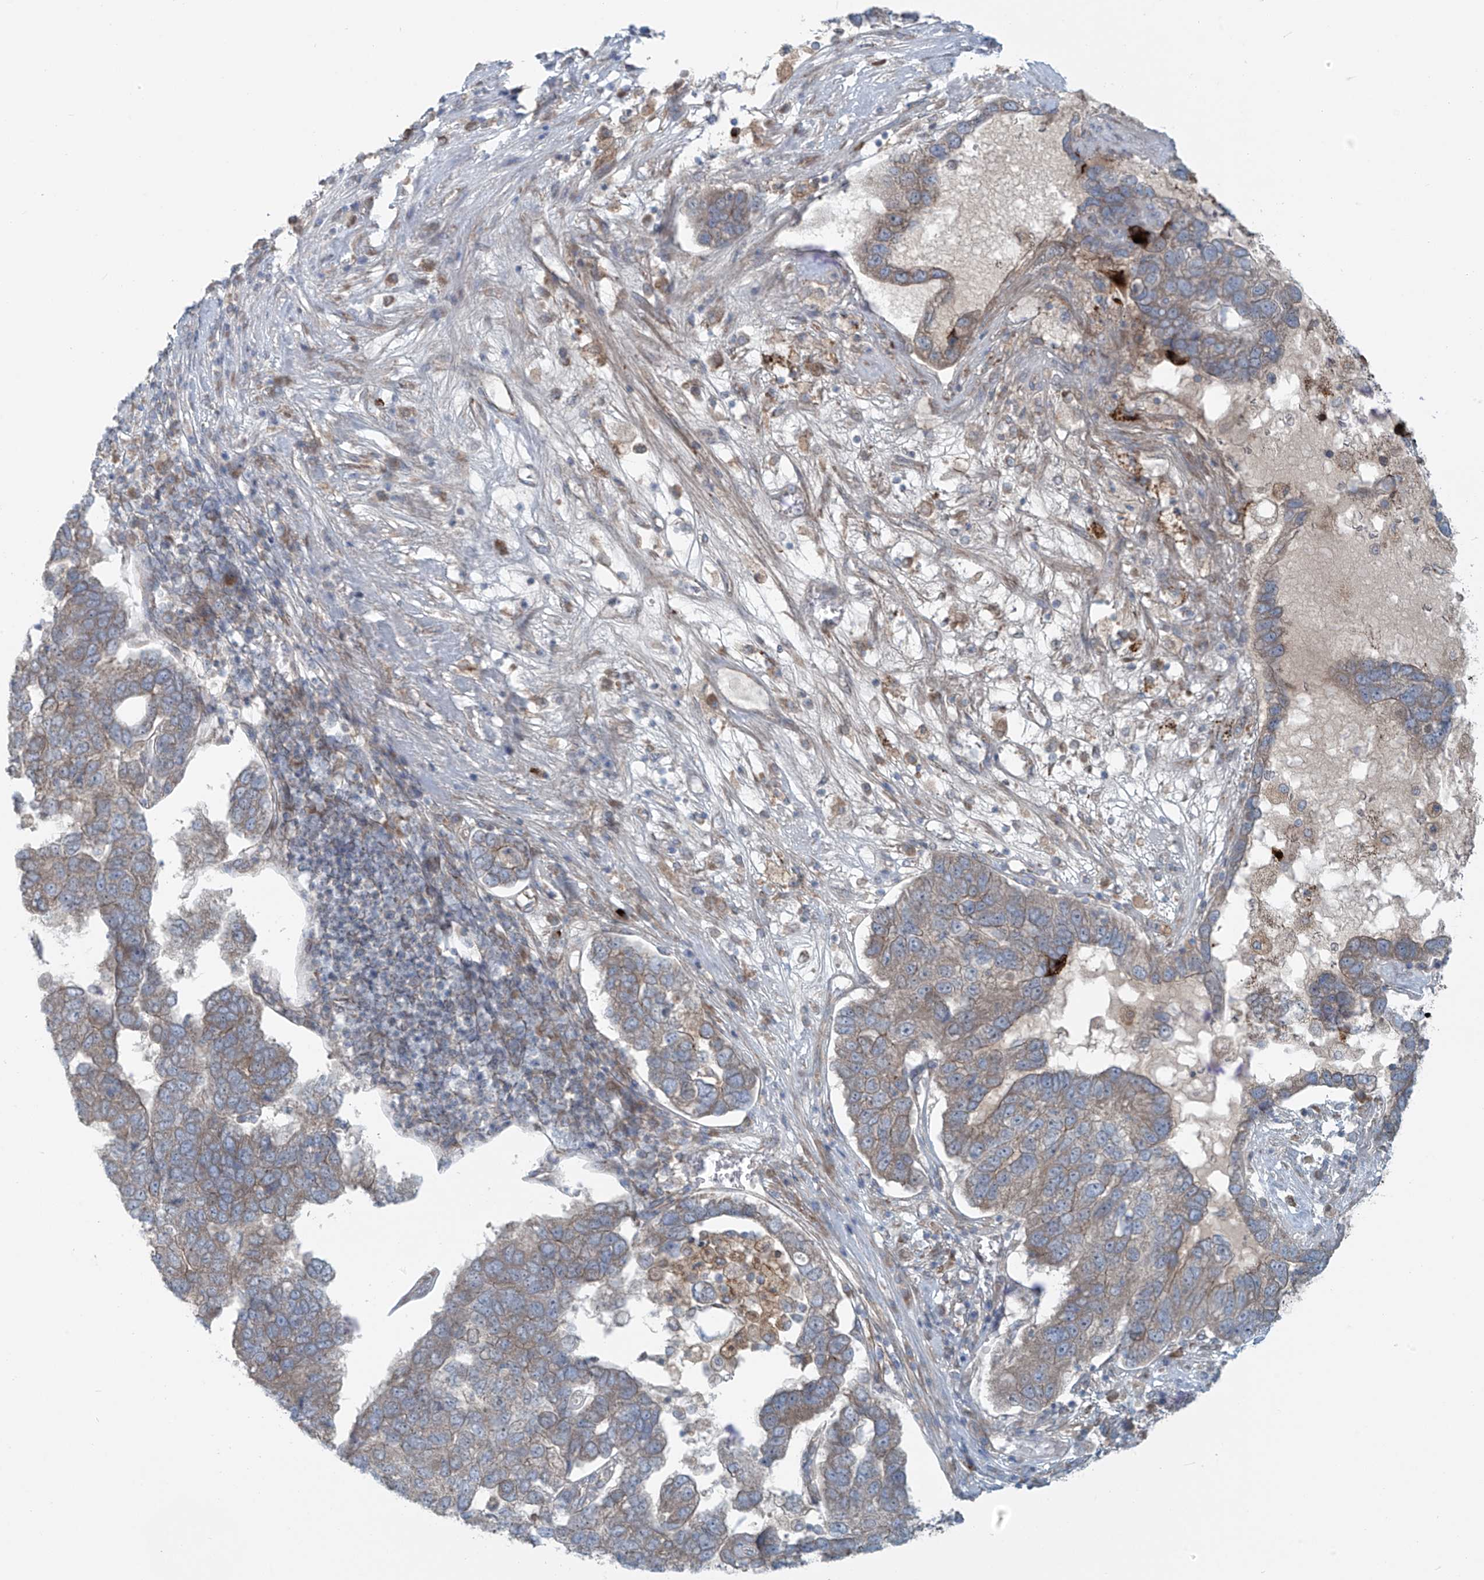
{"staining": {"intensity": "moderate", "quantity": "25%-75%", "location": "cytoplasmic/membranous"}, "tissue": "pancreatic cancer", "cell_type": "Tumor cells", "image_type": "cancer", "snomed": [{"axis": "morphology", "description": "Adenocarcinoma, NOS"}, {"axis": "topography", "description": "Pancreas"}], "caption": "Tumor cells demonstrate medium levels of moderate cytoplasmic/membranous expression in approximately 25%-75% of cells in human pancreatic cancer (adenocarcinoma).", "gene": "LZTS3", "patient": {"sex": "female", "age": 61}}